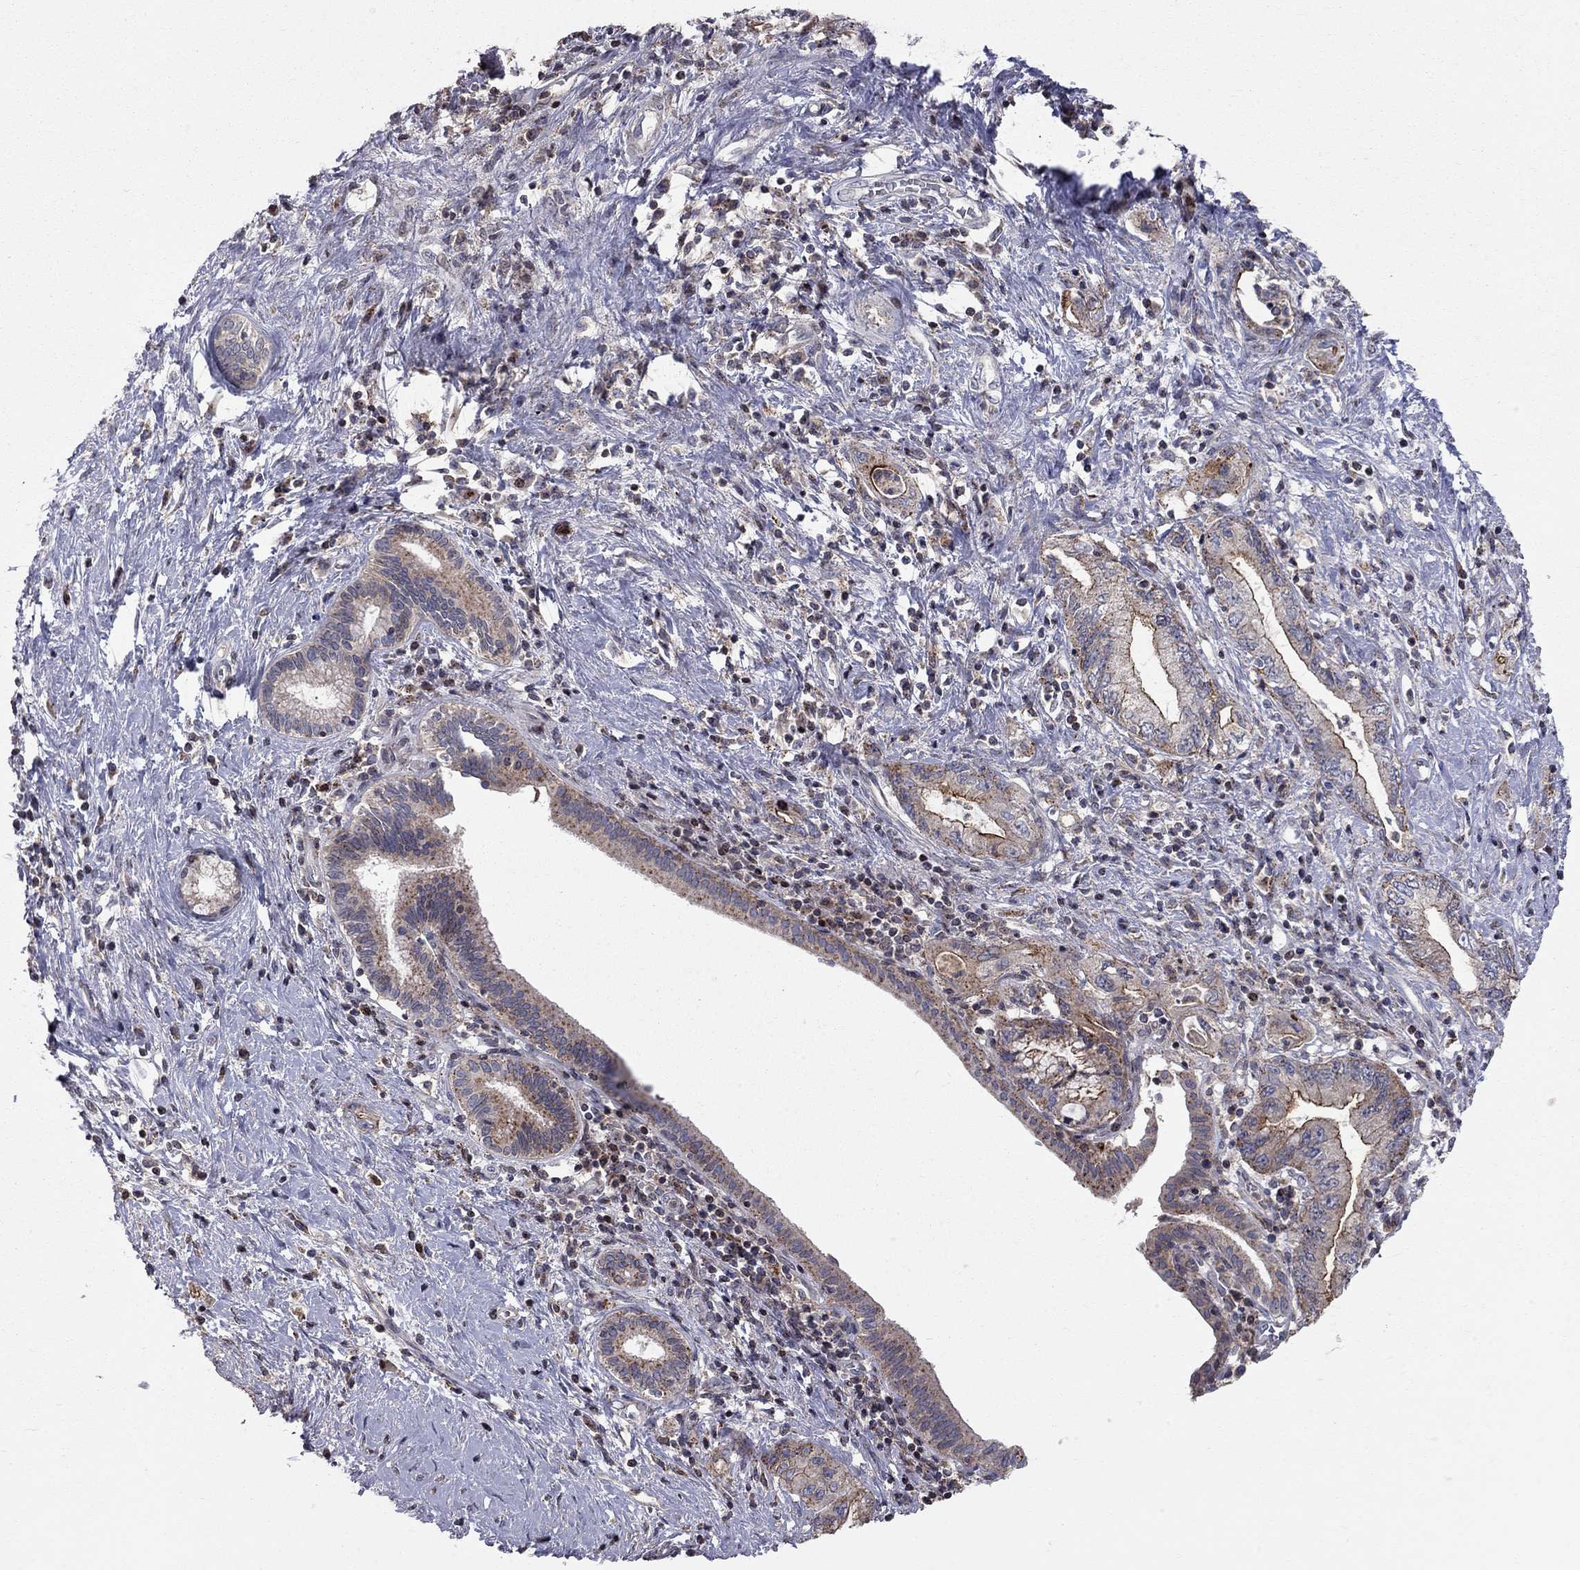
{"staining": {"intensity": "strong", "quantity": "25%-75%", "location": "cytoplasmic/membranous"}, "tissue": "pancreatic cancer", "cell_type": "Tumor cells", "image_type": "cancer", "snomed": [{"axis": "morphology", "description": "Adenocarcinoma, NOS"}, {"axis": "topography", "description": "Pancreas"}], "caption": "Pancreatic adenocarcinoma stained for a protein reveals strong cytoplasmic/membranous positivity in tumor cells. (DAB IHC, brown staining for protein, blue staining for nuclei).", "gene": "ERN2", "patient": {"sex": "female", "age": 73}}